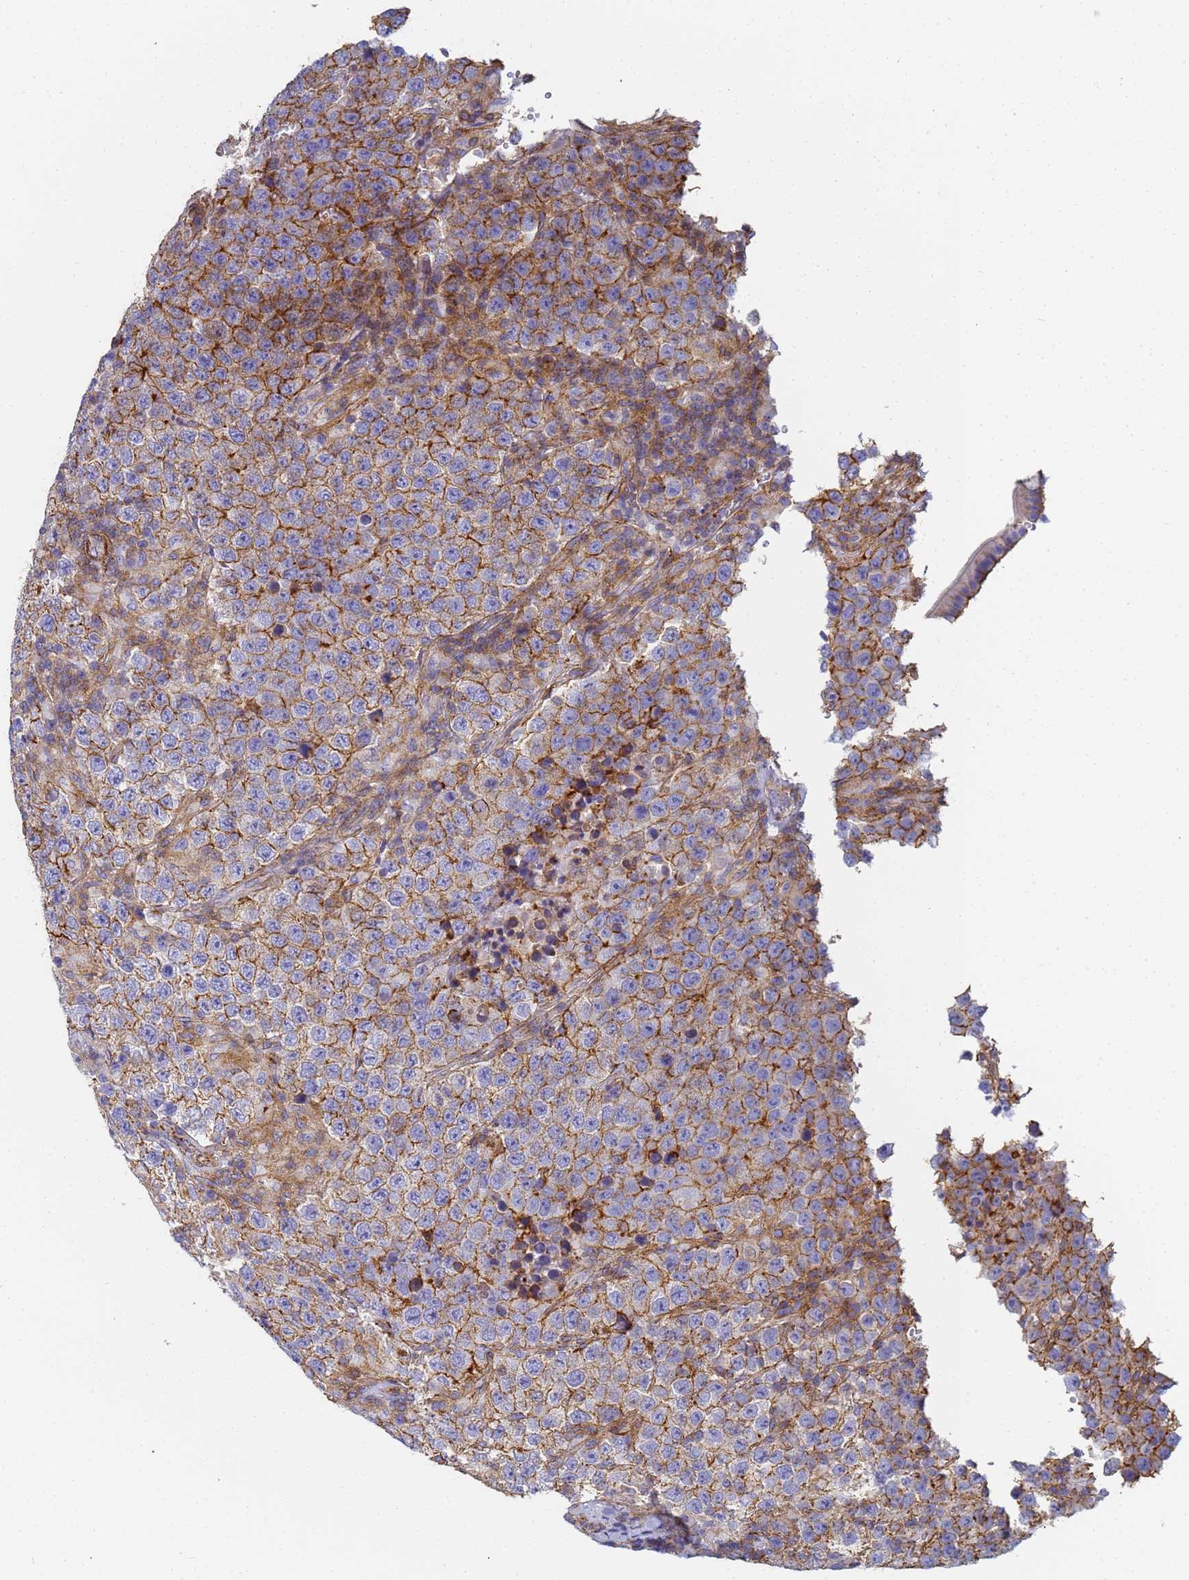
{"staining": {"intensity": "strong", "quantity": "25%-75%", "location": "cytoplasmic/membranous"}, "tissue": "testis cancer", "cell_type": "Tumor cells", "image_type": "cancer", "snomed": [{"axis": "morphology", "description": "Normal tissue, NOS"}, {"axis": "morphology", "description": "Urothelial carcinoma, High grade"}, {"axis": "morphology", "description": "Seminoma, NOS"}, {"axis": "morphology", "description": "Carcinoma, Embryonal, NOS"}, {"axis": "topography", "description": "Urinary bladder"}, {"axis": "topography", "description": "Testis"}], "caption": "Immunohistochemistry of human testis cancer (high-grade urothelial carcinoma) shows high levels of strong cytoplasmic/membranous expression in approximately 25%-75% of tumor cells. (brown staining indicates protein expression, while blue staining denotes nuclei).", "gene": "TPM1", "patient": {"sex": "male", "age": 41}}